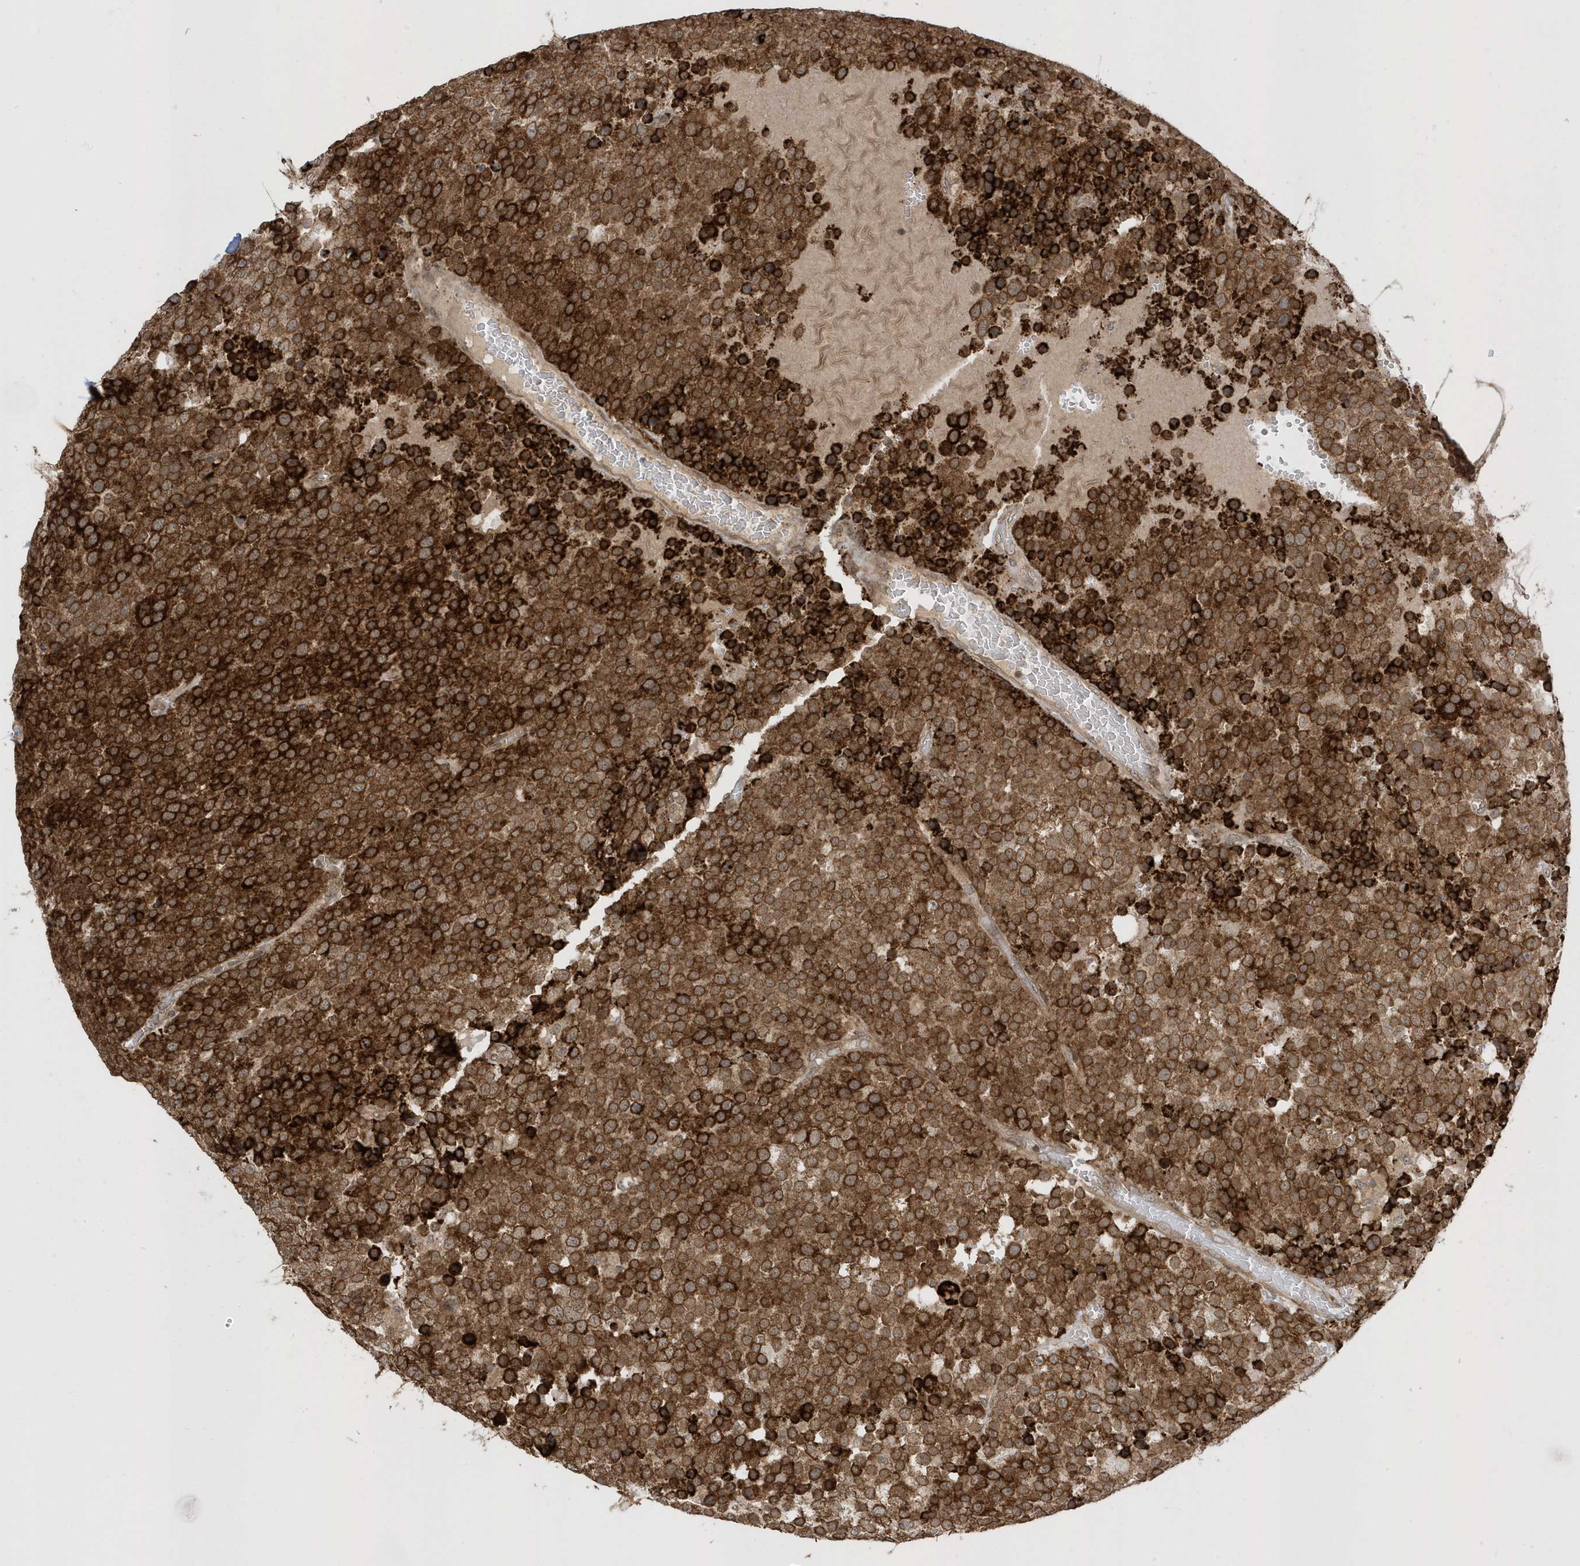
{"staining": {"intensity": "strong", "quantity": ">75%", "location": "cytoplasmic/membranous"}, "tissue": "testis cancer", "cell_type": "Tumor cells", "image_type": "cancer", "snomed": [{"axis": "morphology", "description": "Seminoma, NOS"}, {"axis": "topography", "description": "Testis"}], "caption": "This is an image of immunohistochemistry staining of testis seminoma, which shows strong staining in the cytoplasmic/membranous of tumor cells.", "gene": "METTL21A", "patient": {"sex": "male", "age": 71}}